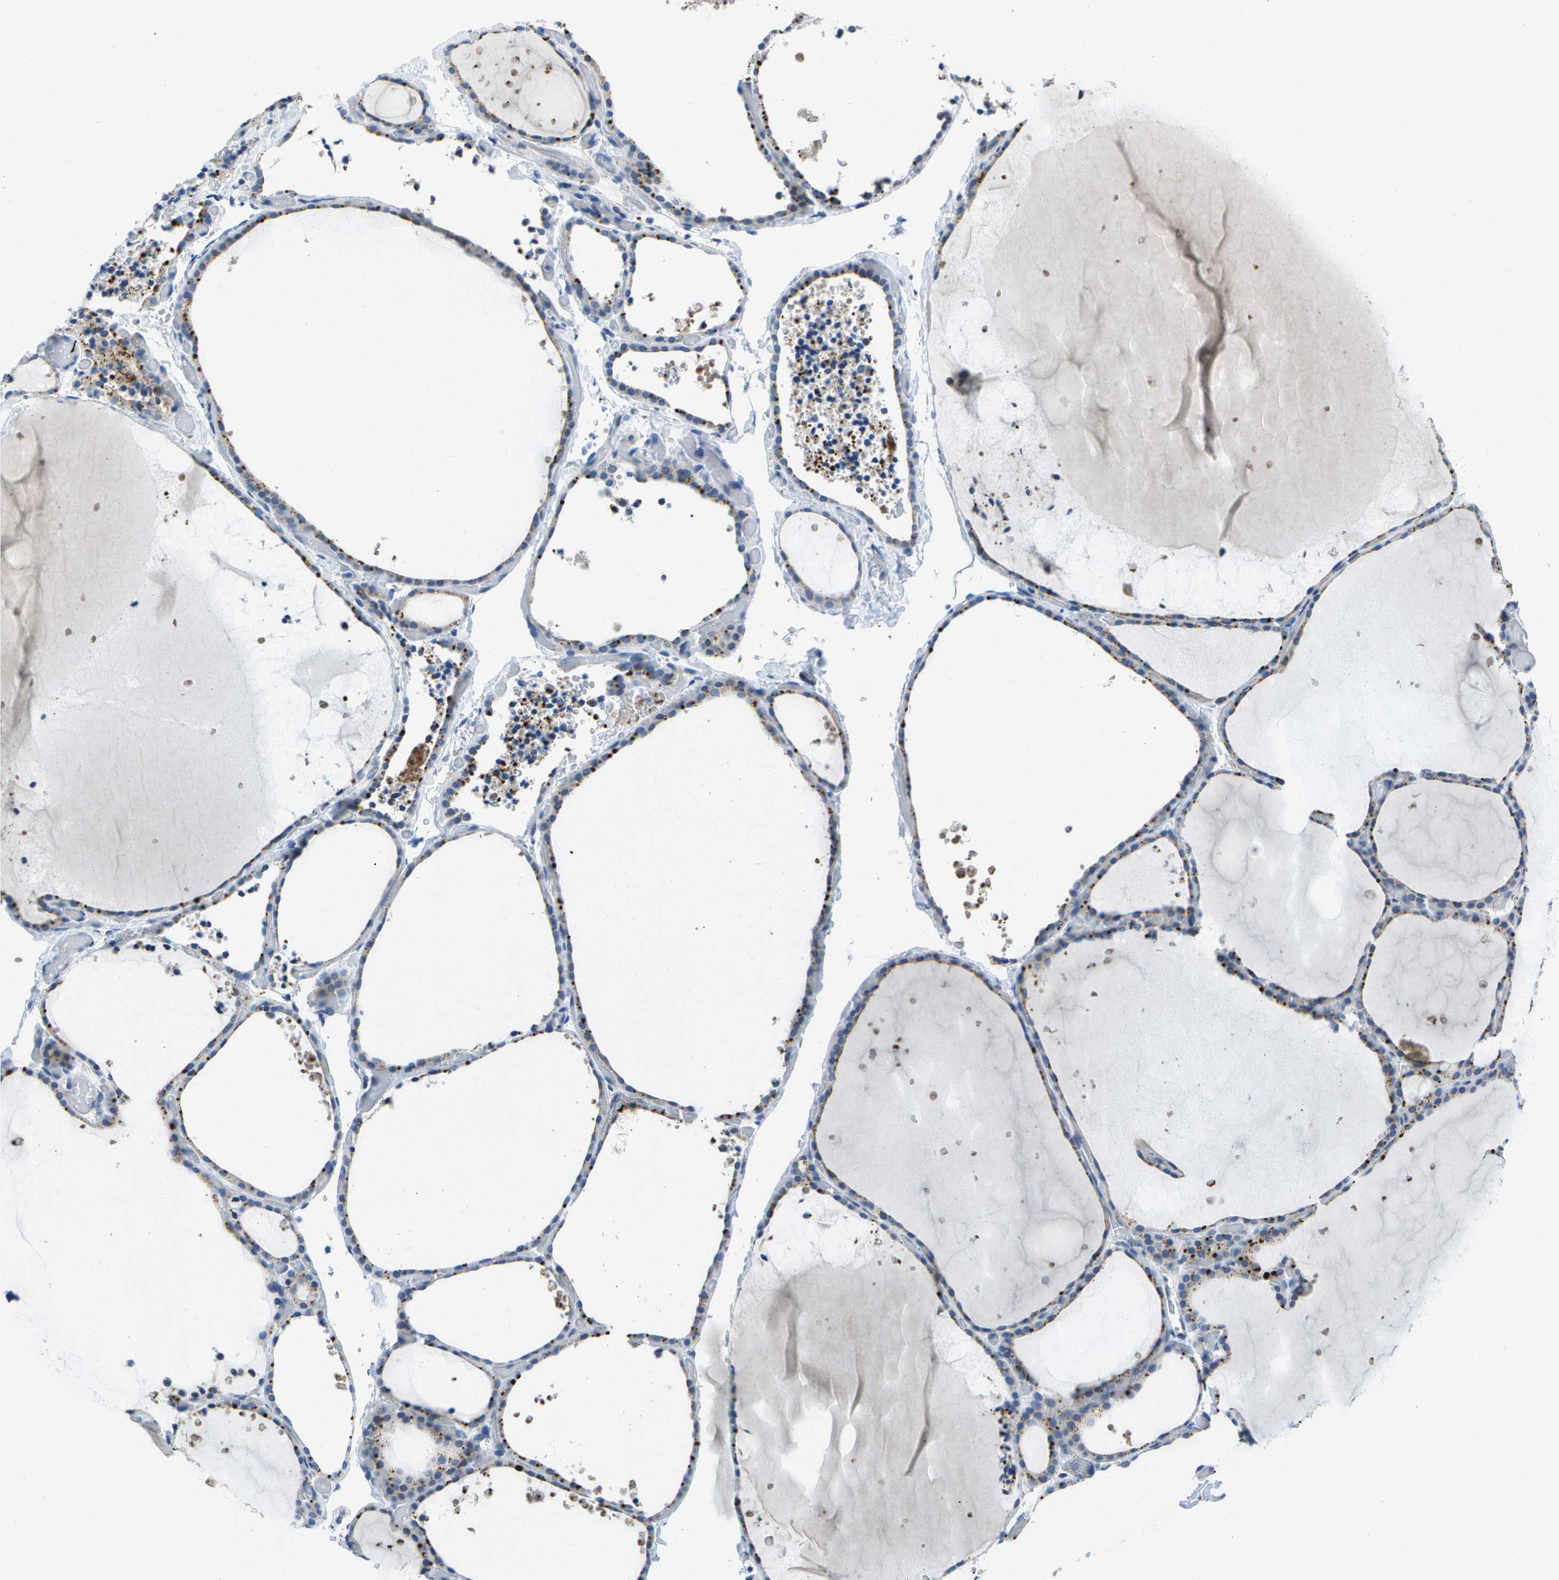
{"staining": {"intensity": "moderate", "quantity": "25%-75%", "location": "cytoplasmic/membranous"}, "tissue": "thyroid gland", "cell_type": "Glandular cells", "image_type": "normal", "snomed": [{"axis": "morphology", "description": "Normal tissue, NOS"}, {"axis": "topography", "description": "Thyroid gland"}], "caption": "Immunohistochemistry (DAB (3,3'-diaminobenzidine)) staining of benign thyroid gland shows moderate cytoplasmic/membranous protein staining in approximately 25%-75% of glandular cells.", "gene": "DCT", "patient": {"sex": "female", "age": 44}}